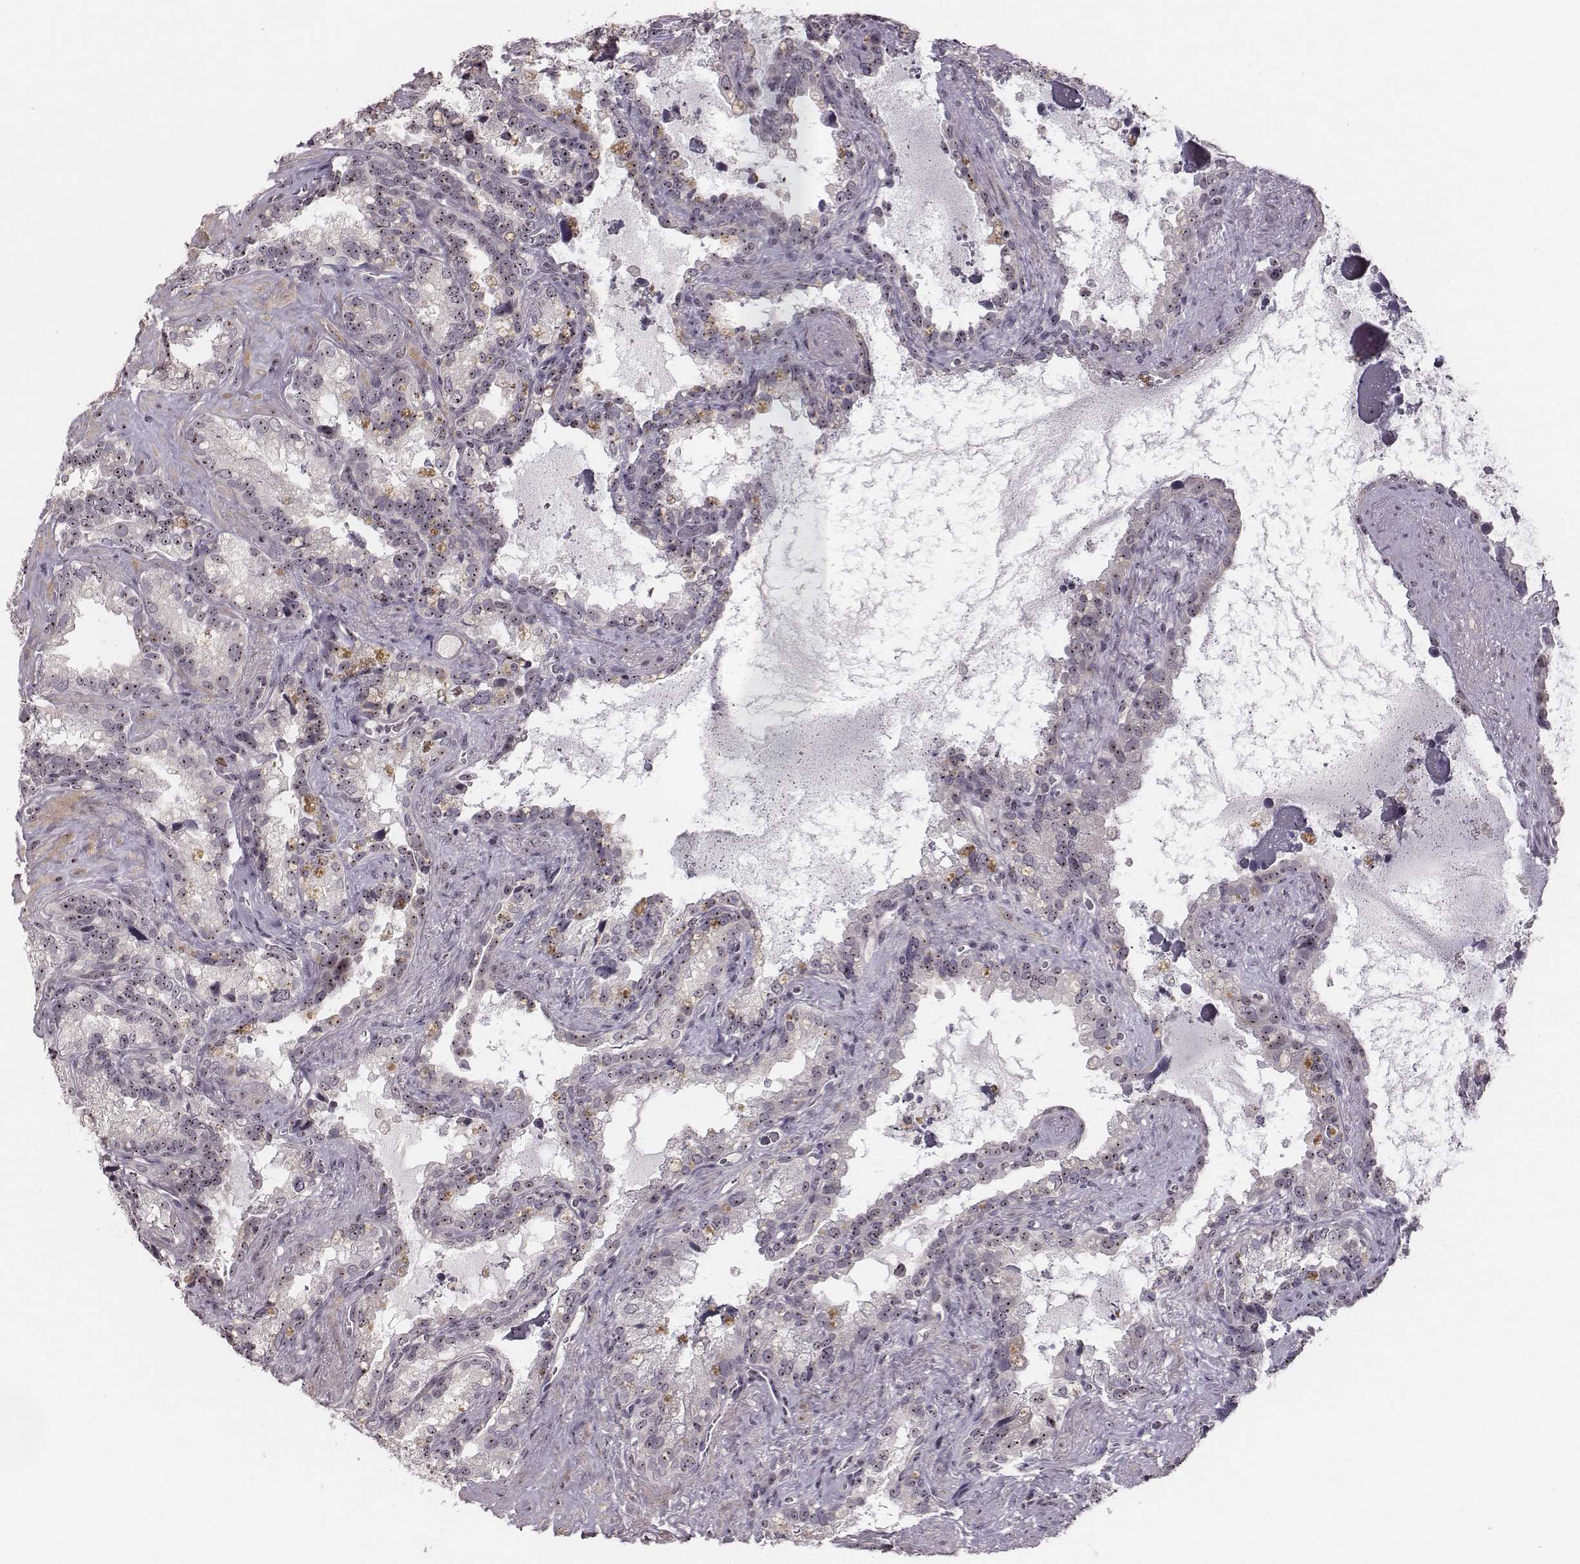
{"staining": {"intensity": "weak", "quantity": ">75%", "location": "nuclear"}, "tissue": "seminal vesicle", "cell_type": "Glandular cells", "image_type": "normal", "snomed": [{"axis": "morphology", "description": "Normal tissue, NOS"}, {"axis": "topography", "description": "Seminal veicle"}], "caption": "Glandular cells display low levels of weak nuclear expression in about >75% of cells in benign human seminal vesicle. The staining was performed using DAB (3,3'-diaminobenzidine) to visualize the protein expression in brown, while the nuclei were stained in blue with hematoxylin (Magnification: 20x).", "gene": "NOP56", "patient": {"sex": "male", "age": 71}}